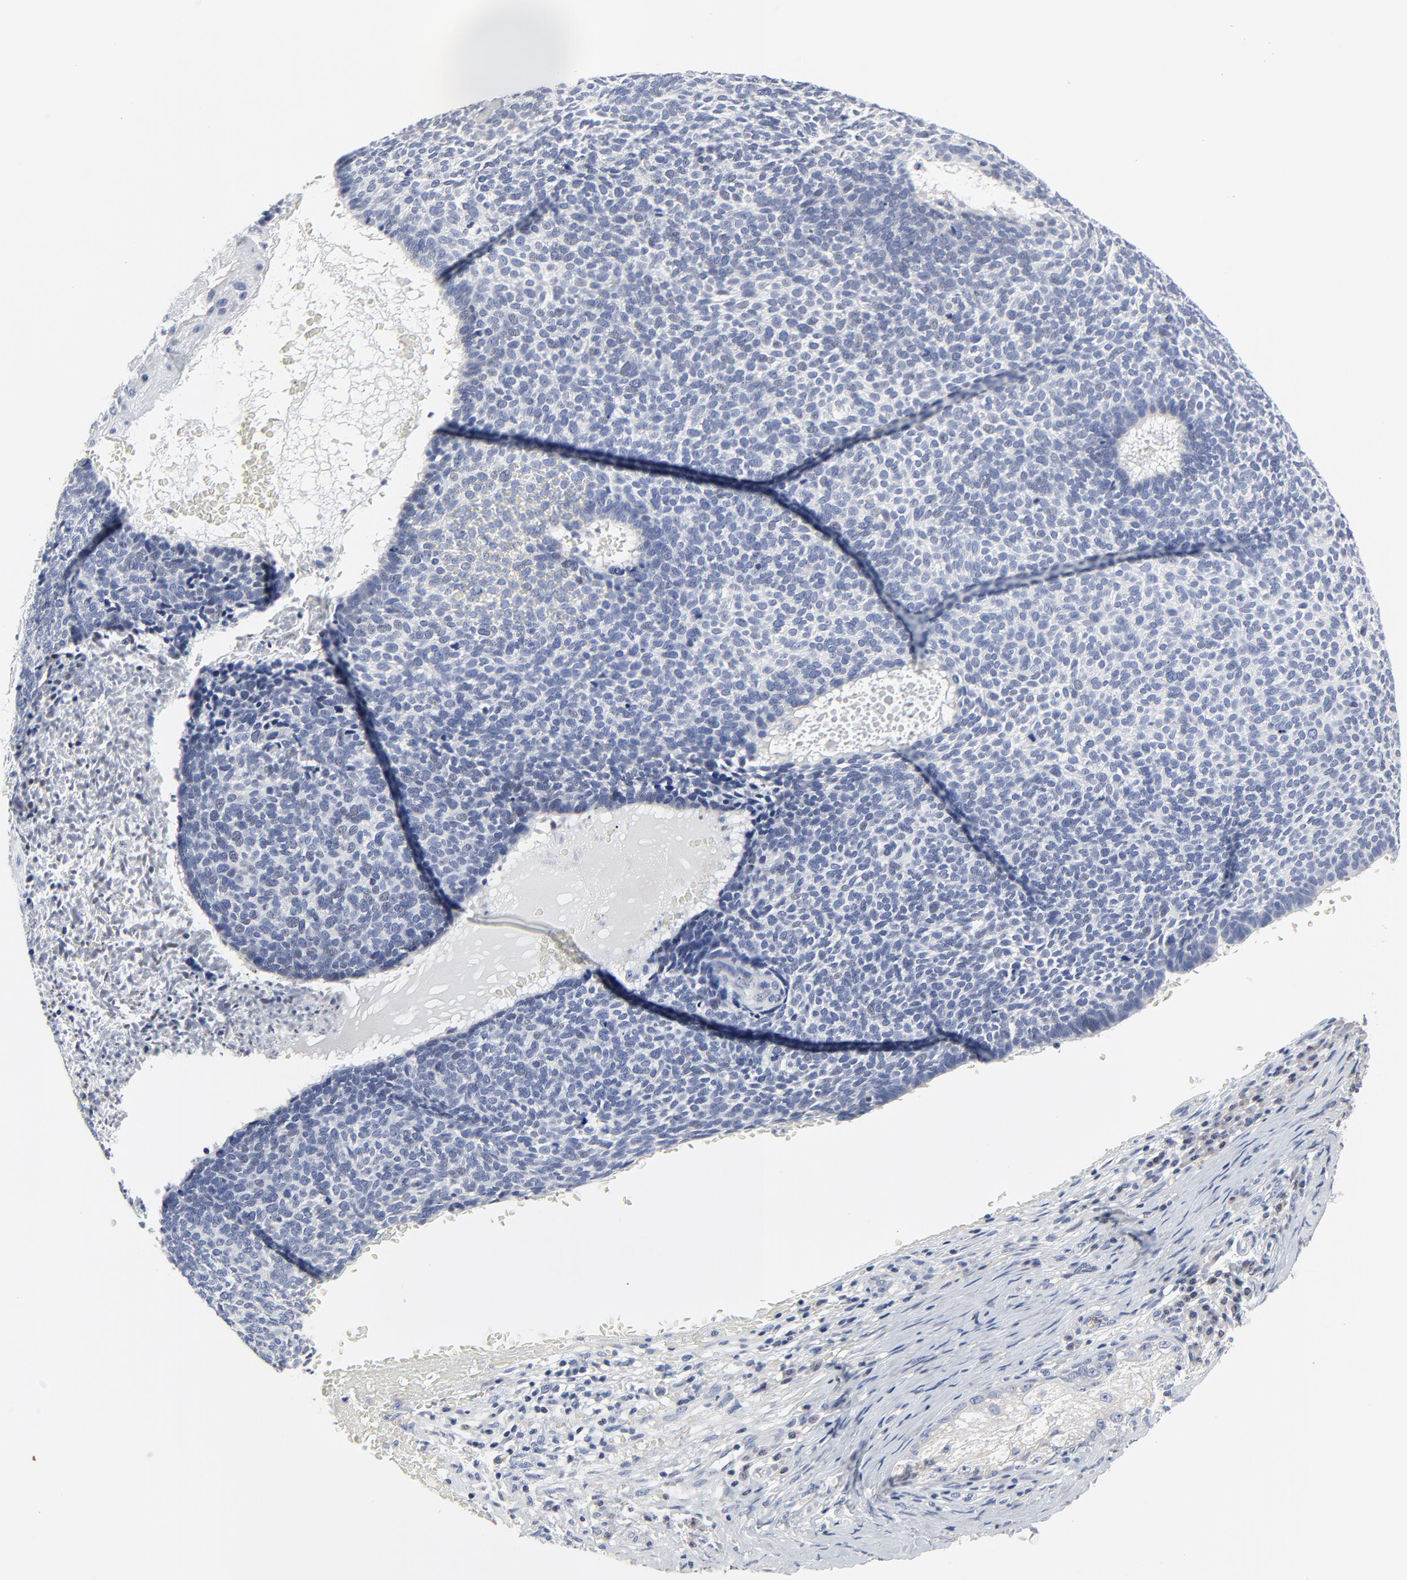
{"staining": {"intensity": "negative", "quantity": "none", "location": "none"}, "tissue": "skin cancer", "cell_type": "Tumor cells", "image_type": "cancer", "snomed": [{"axis": "morphology", "description": "Basal cell carcinoma"}, {"axis": "topography", "description": "Skin"}], "caption": "Tumor cells show no significant expression in skin cancer (basal cell carcinoma).", "gene": "LNX1", "patient": {"sex": "male", "age": 87}}